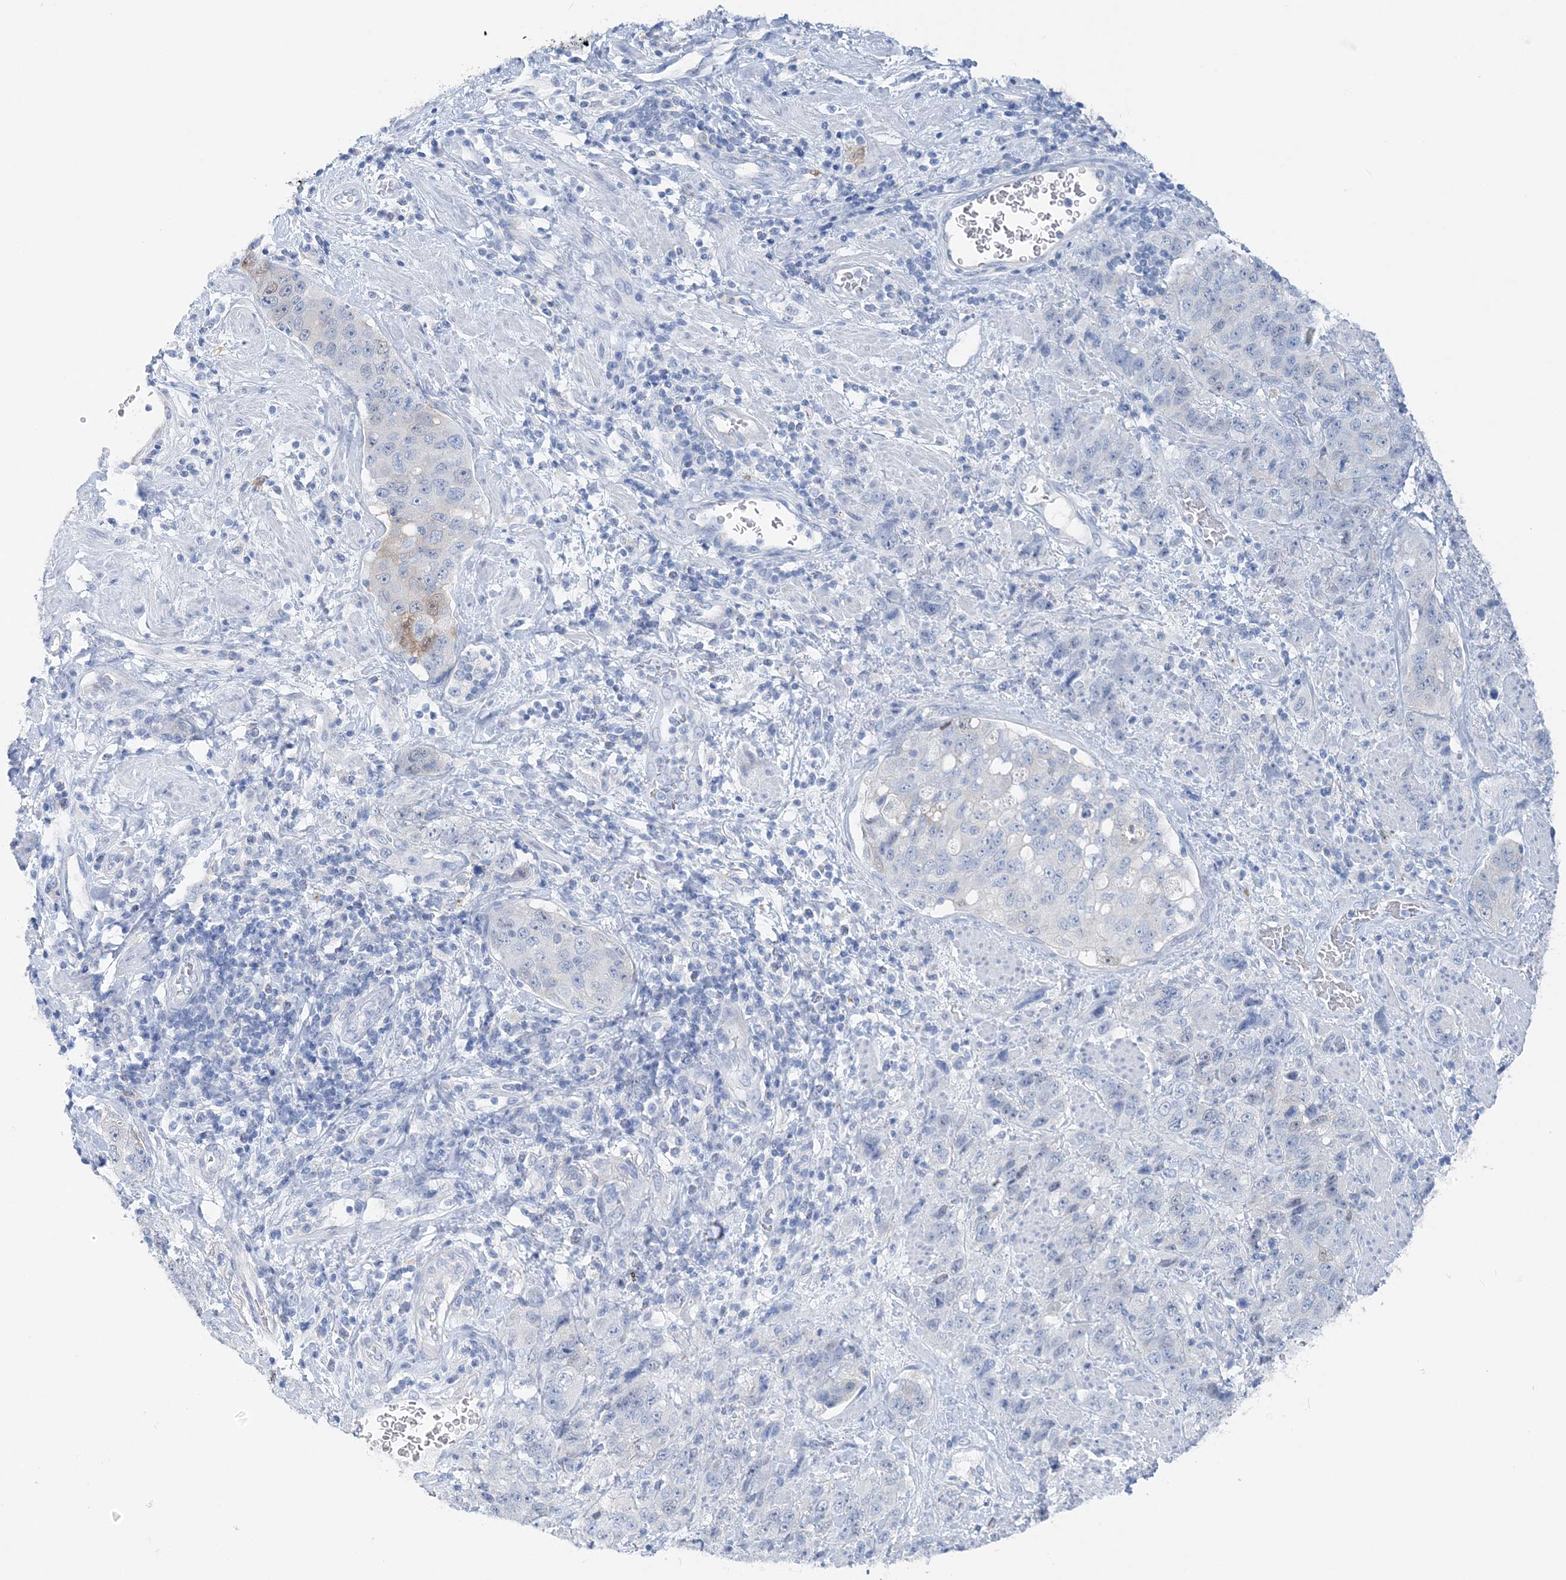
{"staining": {"intensity": "negative", "quantity": "none", "location": "none"}, "tissue": "stomach cancer", "cell_type": "Tumor cells", "image_type": "cancer", "snomed": [{"axis": "morphology", "description": "Adenocarcinoma, NOS"}, {"axis": "topography", "description": "Stomach"}], "caption": "Immunohistochemistry image of stomach cancer (adenocarcinoma) stained for a protein (brown), which shows no expression in tumor cells. (DAB (3,3'-diaminobenzidine) immunohistochemistry, high magnification).", "gene": "HMGCS1", "patient": {"sex": "male", "age": 48}}